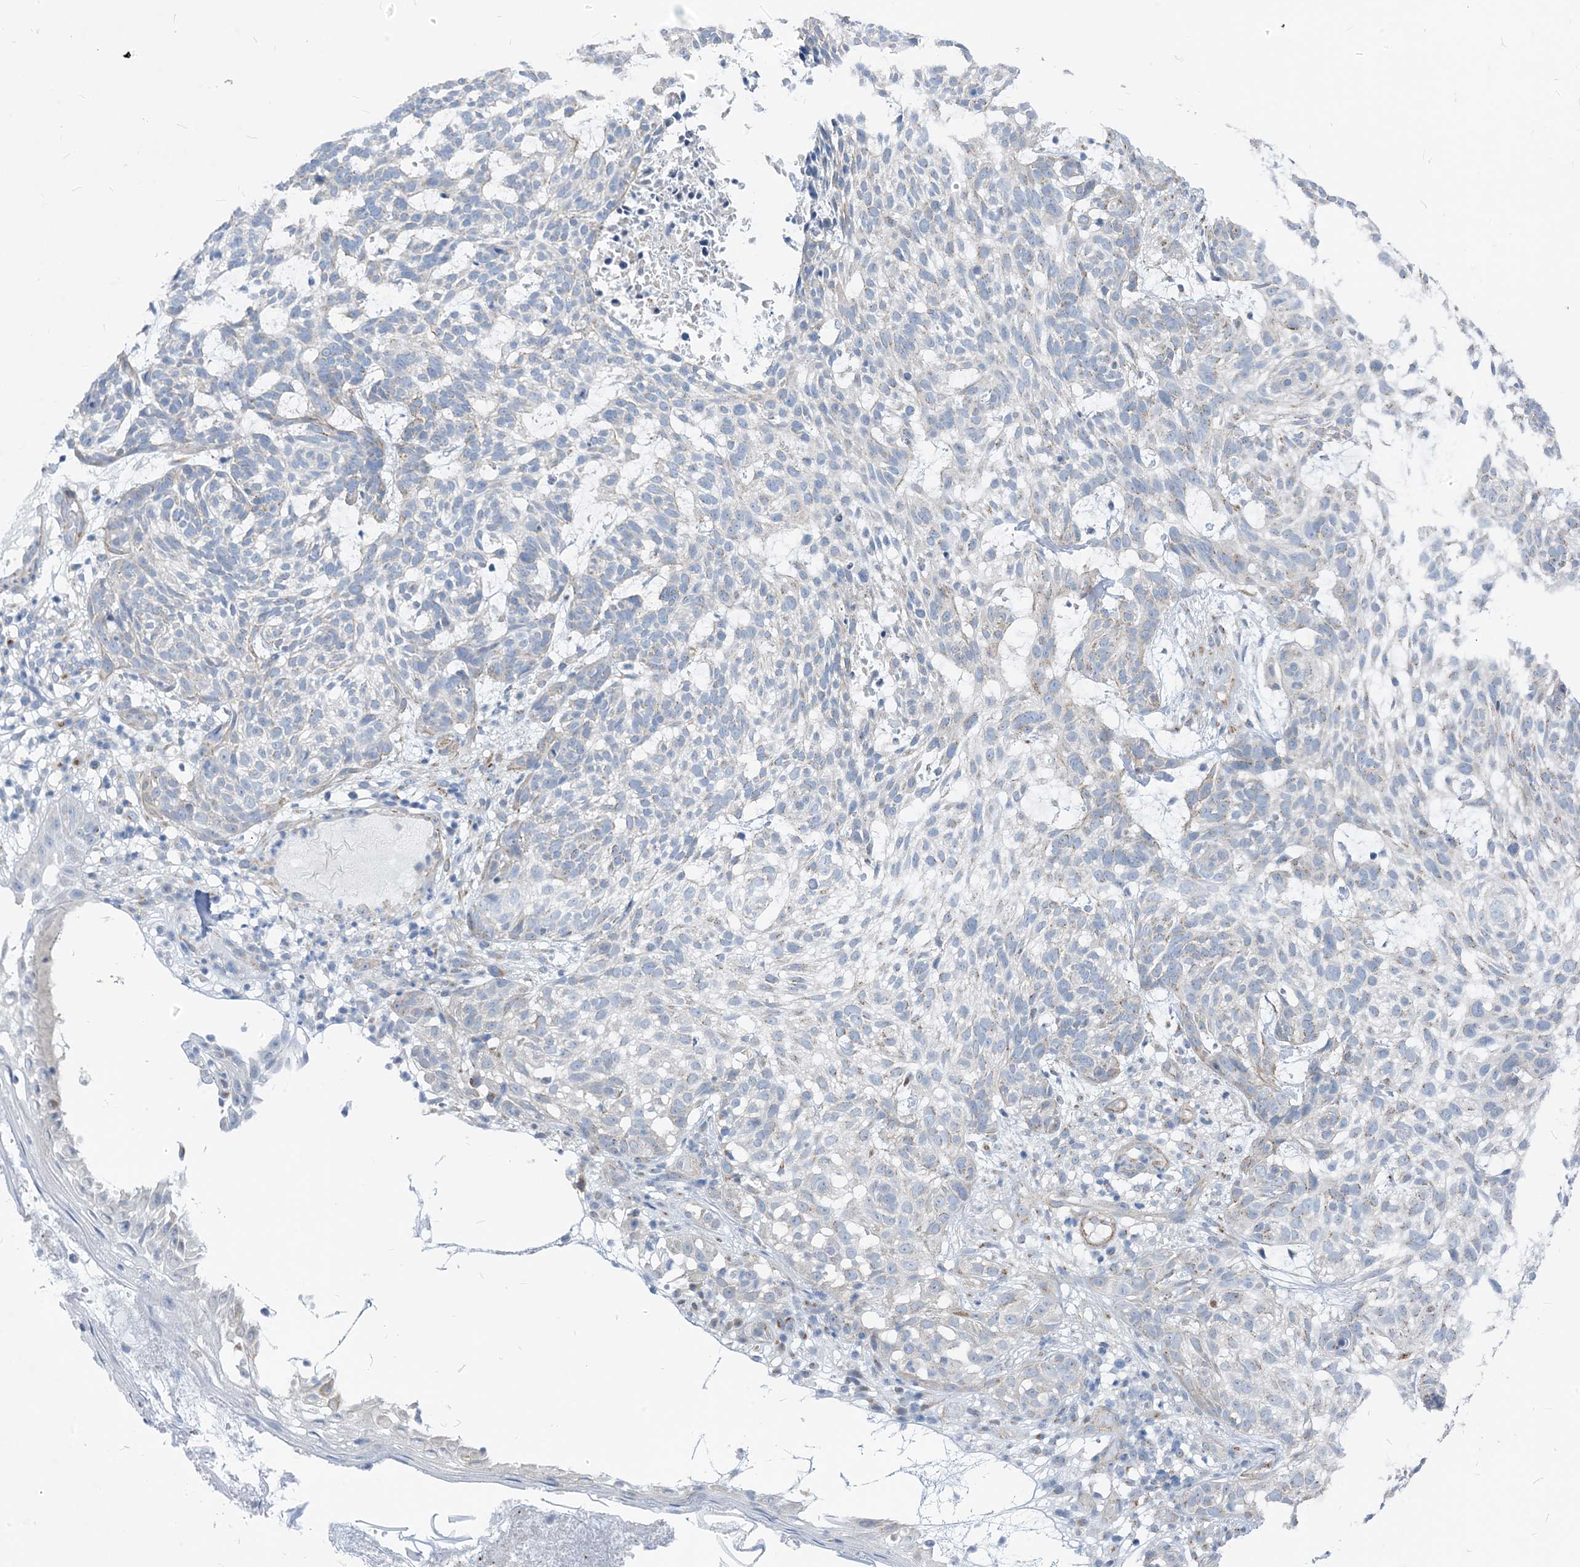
{"staining": {"intensity": "negative", "quantity": "none", "location": "none"}, "tissue": "skin cancer", "cell_type": "Tumor cells", "image_type": "cancer", "snomed": [{"axis": "morphology", "description": "Basal cell carcinoma"}, {"axis": "topography", "description": "Skin"}], "caption": "The immunohistochemistry (IHC) micrograph has no significant positivity in tumor cells of skin cancer tissue.", "gene": "PLEKHA3", "patient": {"sex": "male", "age": 85}}